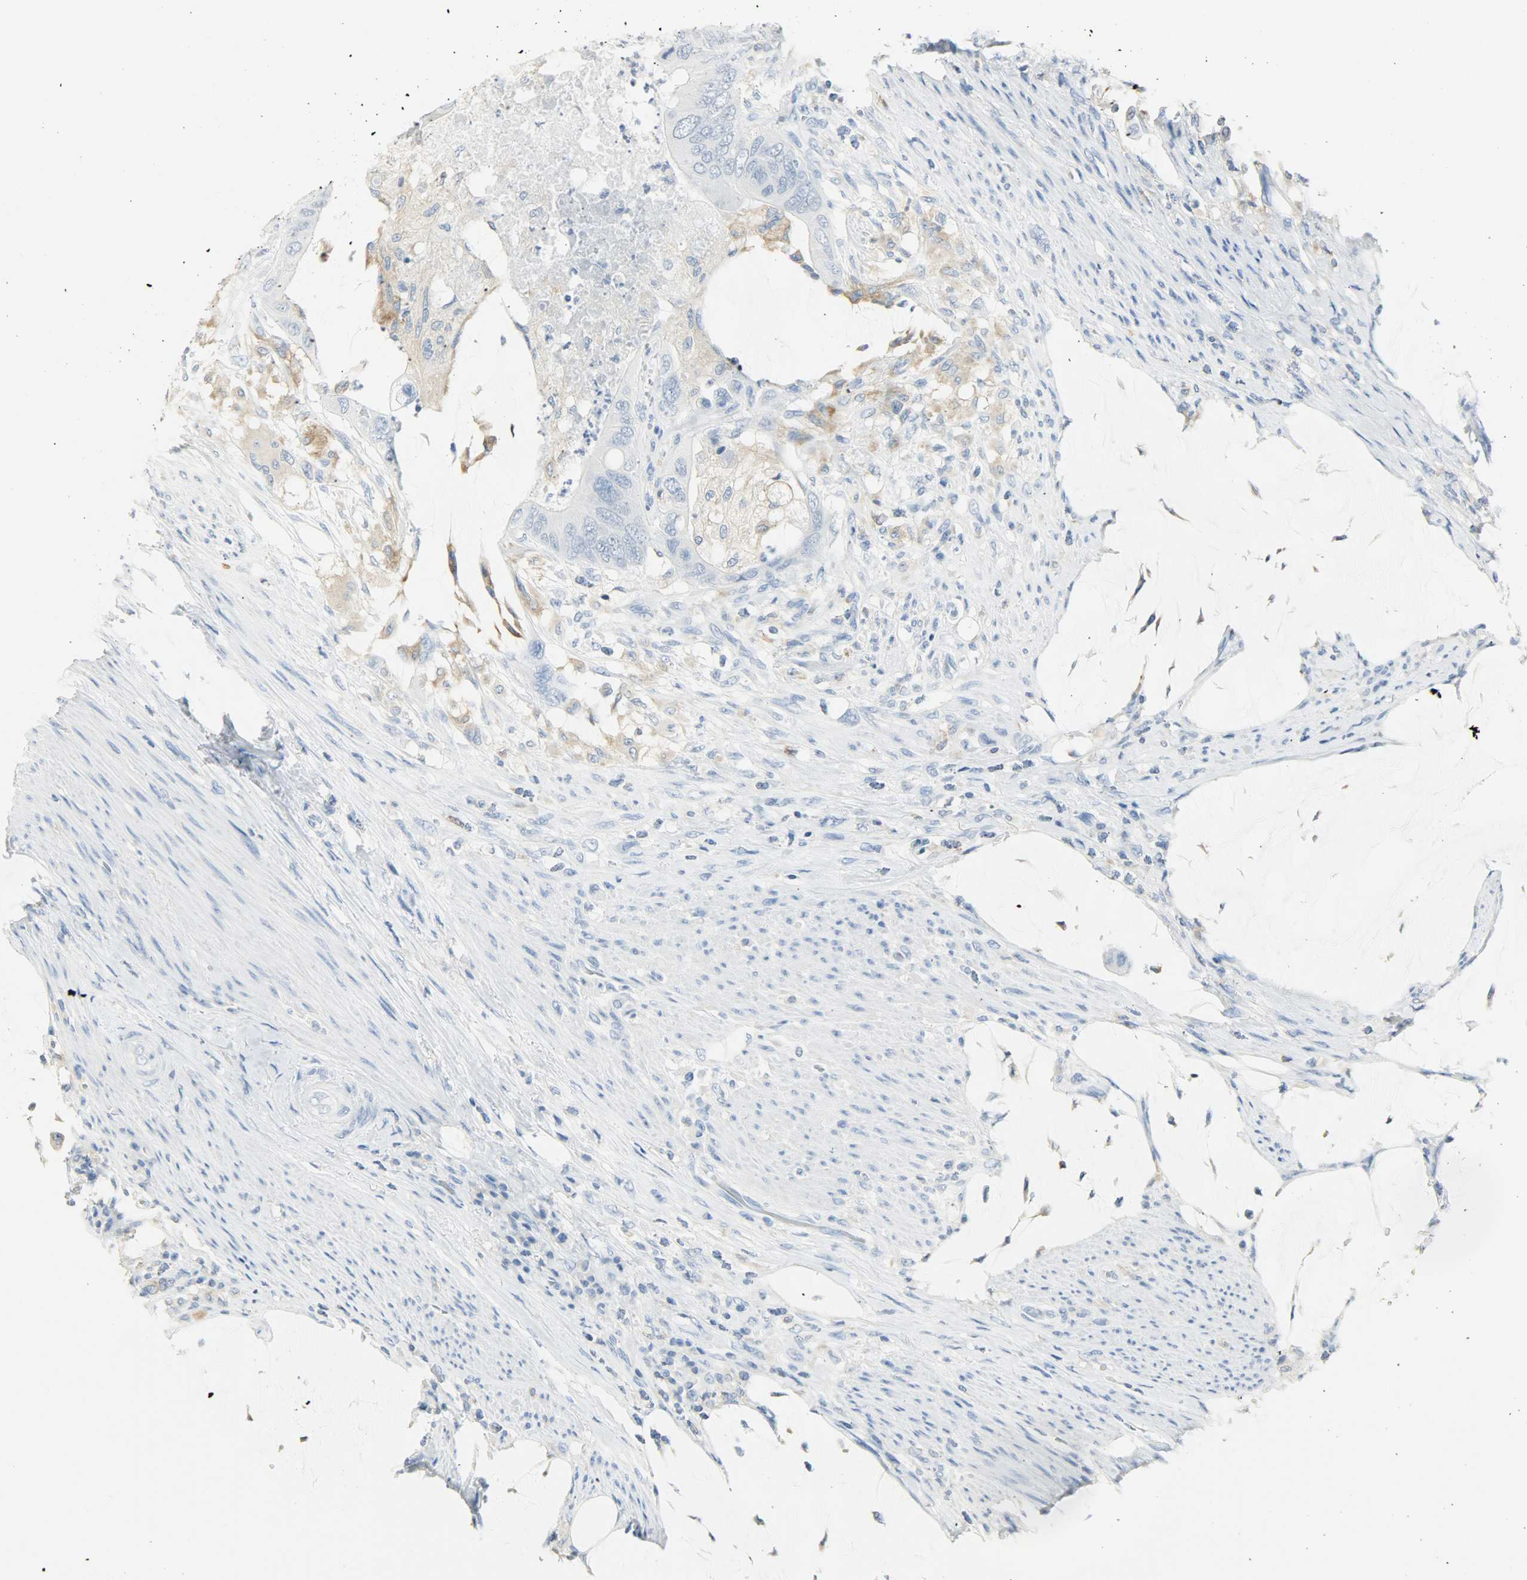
{"staining": {"intensity": "moderate", "quantity": "<25%", "location": "cytoplasmic/membranous"}, "tissue": "colorectal cancer", "cell_type": "Tumor cells", "image_type": "cancer", "snomed": [{"axis": "morphology", "description": "Adenocarcinoma, NOS"}, {"axis": "topography", "description": "Rectum"}], "caption": "Colorectal cancer was stained to show a protein in brown. There is low levels of moderate cytoplasmic/membranous staining in approximately <25% of tumor cells. (Brightfield microscopy of DAB IHC at high magnification).", "gene": "PTPN6", "patient": {"sex": "female", "age": 77}}